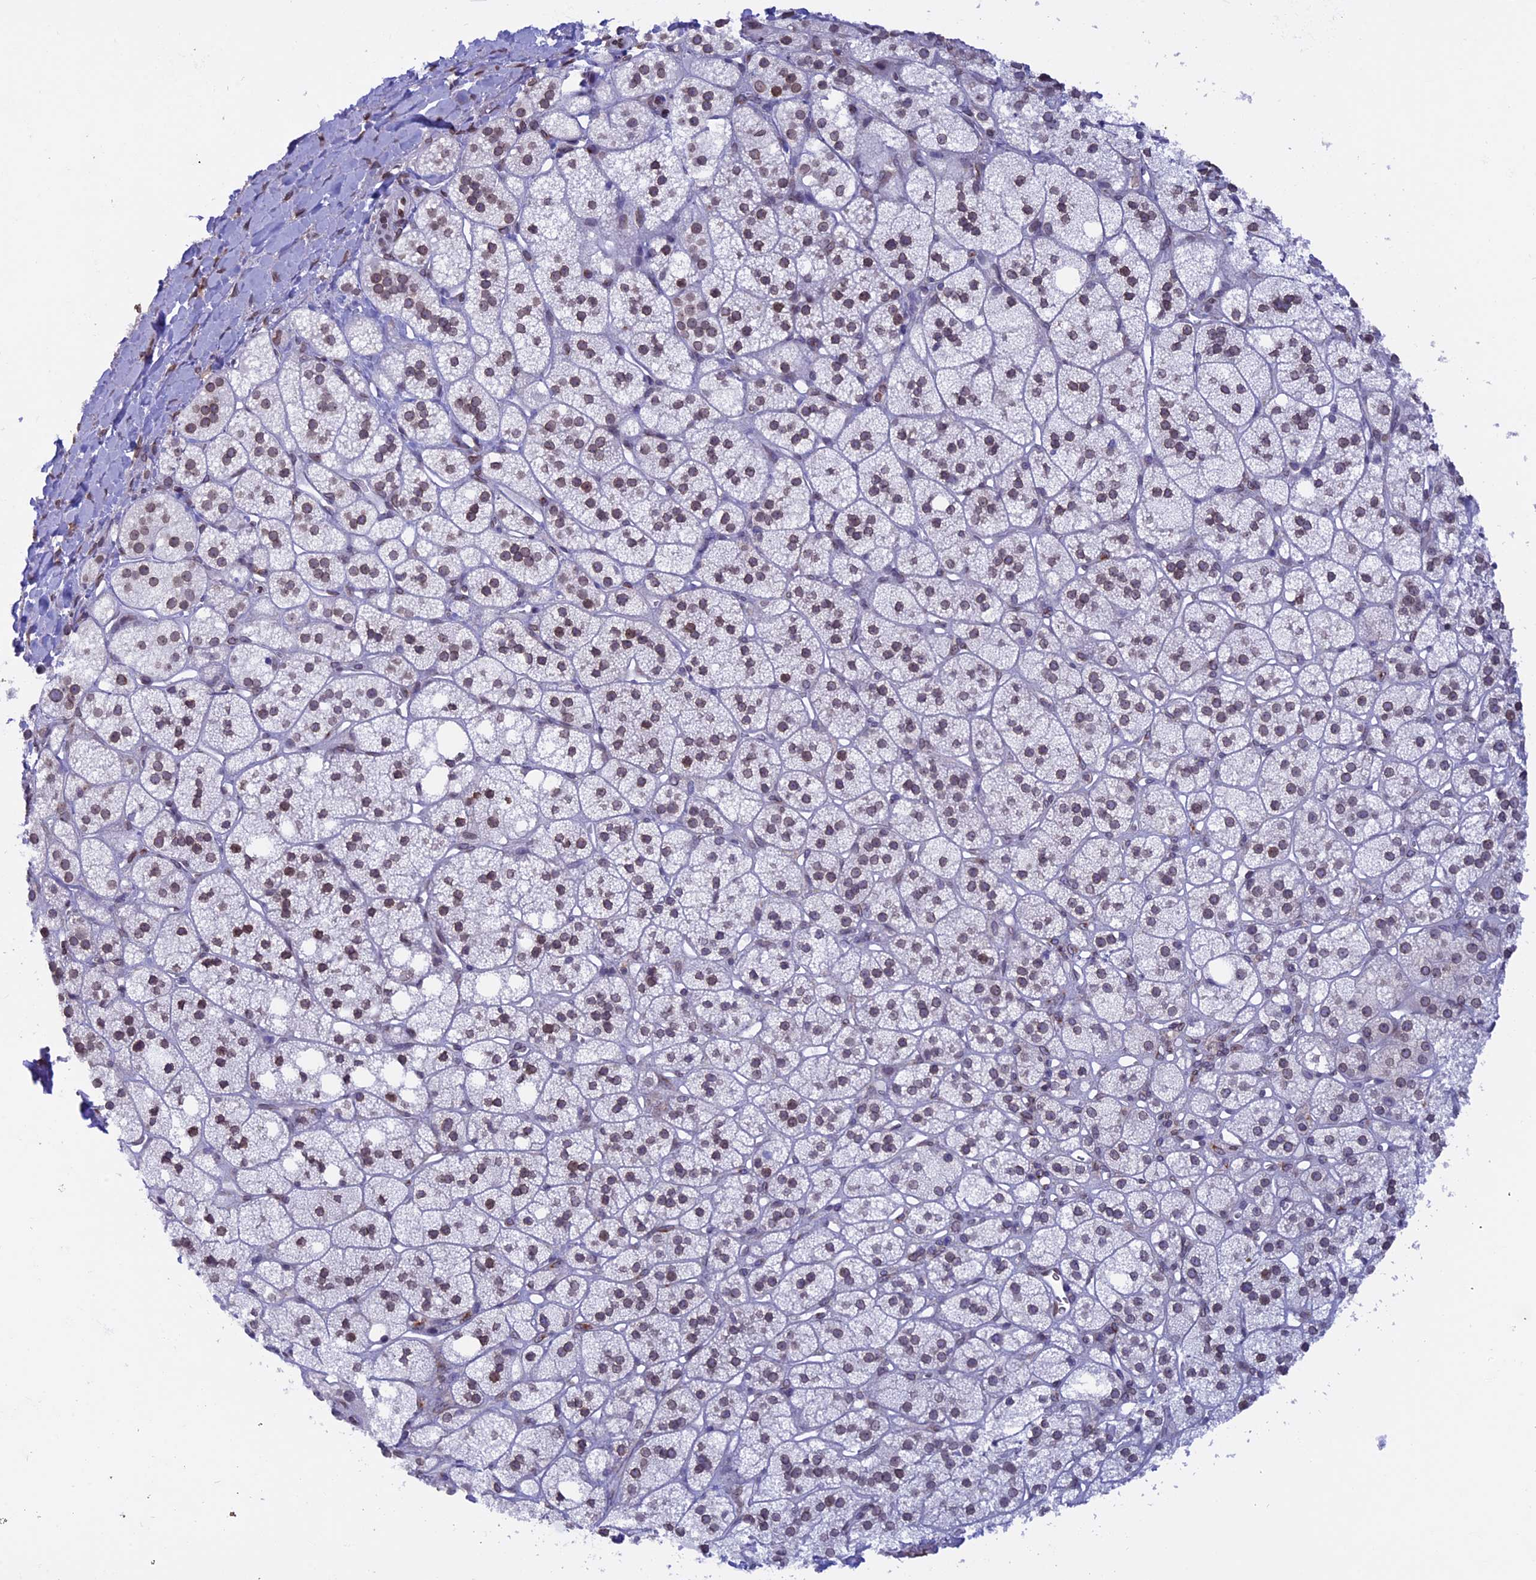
{"staining": {"intensity": "weak", "quantity": "25%-75%", "location": "cytoplasmic/membranous,nuclear"}, "tissue": "adrenal gland", "cell_type": "Glandular cells", "image_type": "normal", "snomed": [{"axis": "morphology", "description": "Normal tissue, NOS"}, {"axis": "topography", "description": "Adrenal gland"}], "caption": "IHC of unremarkable human adrenal gland demonstrates low levels of weak cytoplasmic/membranous,nuclear expression in approximately 25%-75% of glandular cells. (DAB = brown stain, brightfield microscopy at high magnification).", "gene": "TMPRSS7", "patient": {"sex": "male", "age": 61}}